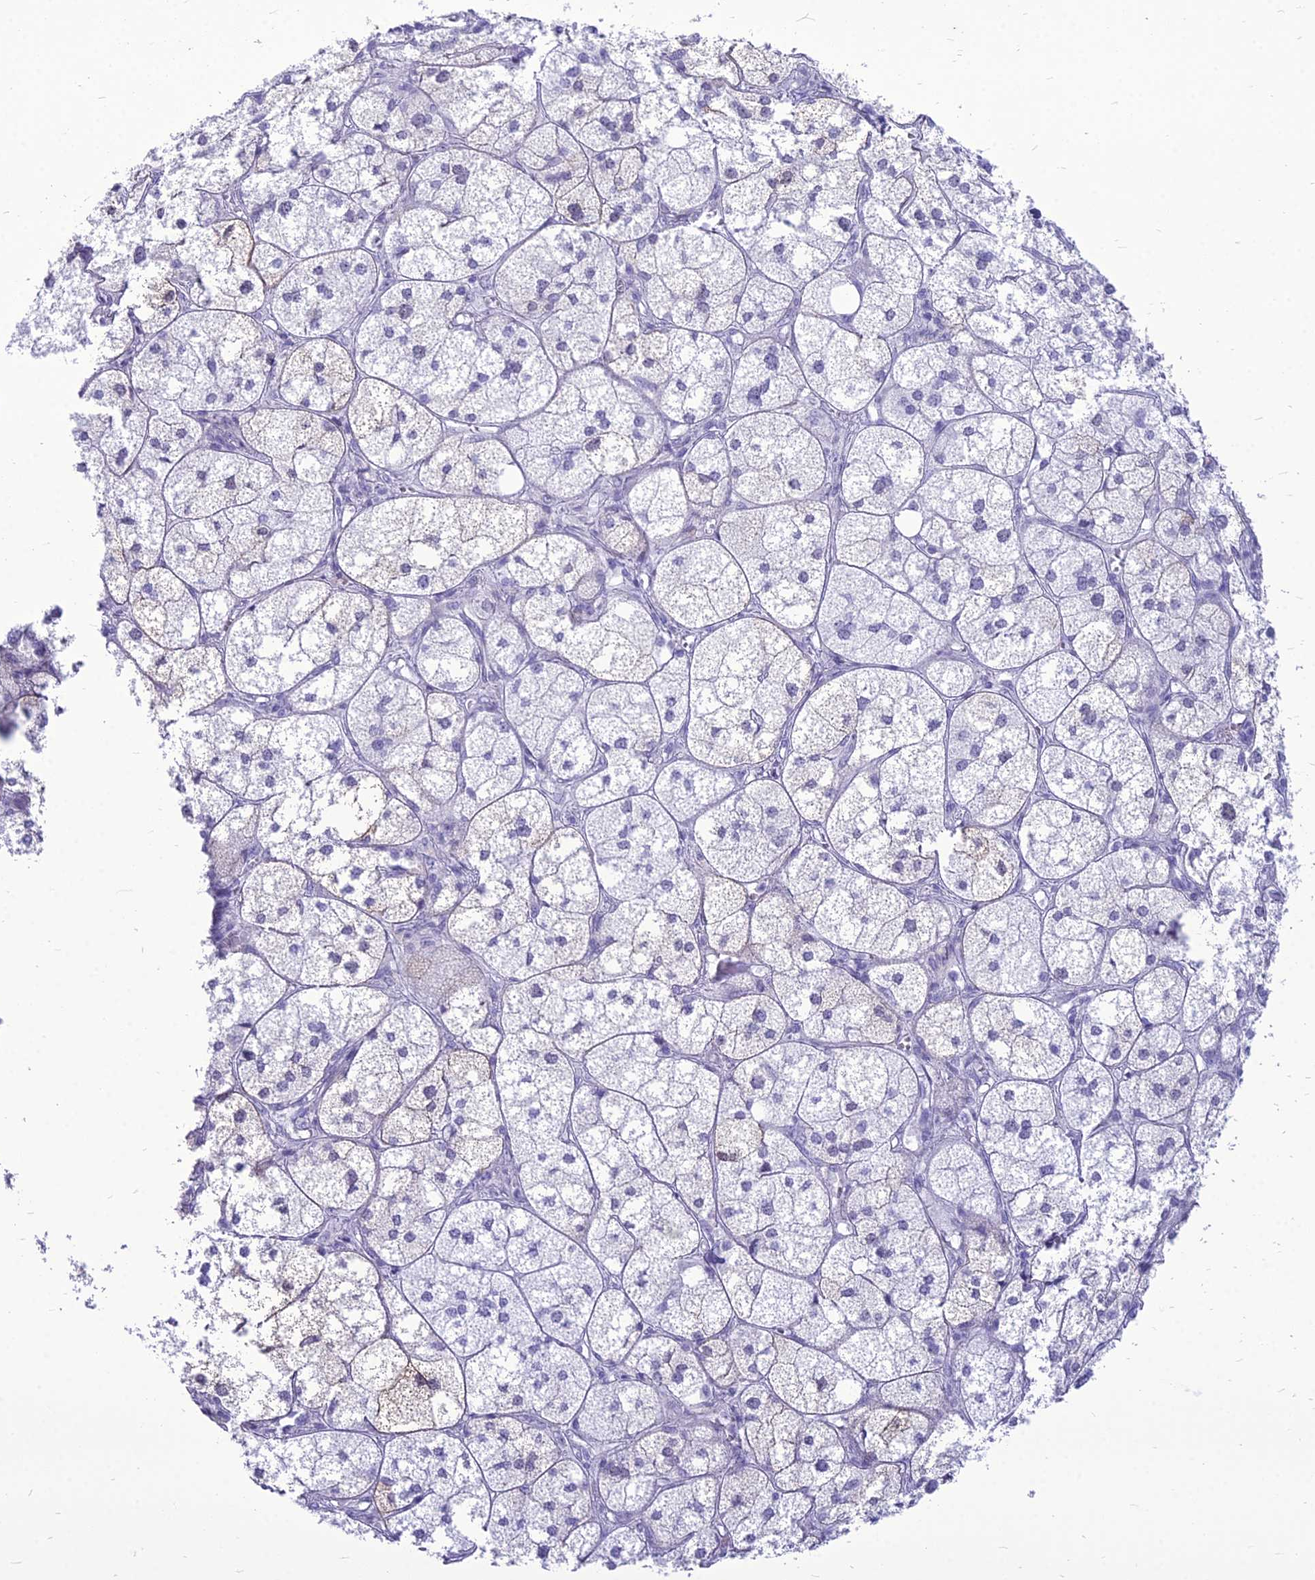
{"staining": {"intensity": "moderate", "quantity": "<25%", "location": "cytoplasmic/membranous,nuclear"}, "tissue": "adrenal gland", "cell_type": "Glandular cells", "image_type": "normal", "snomed": [{"axis": "morphology", "description": "Normal tissue, NOS"}, {"axis": "topography", "description": "Adrenal gland"}], "caption": "Brown immunohistochemical staining in benign human adrenal gland displays moderate cytoplasmic/membranous,nuclear staining in about <25% of glandular cells. Nuclei are stained in blue.", "gene": "DHX40", "patient": {"sex": "female", "age": 61}}